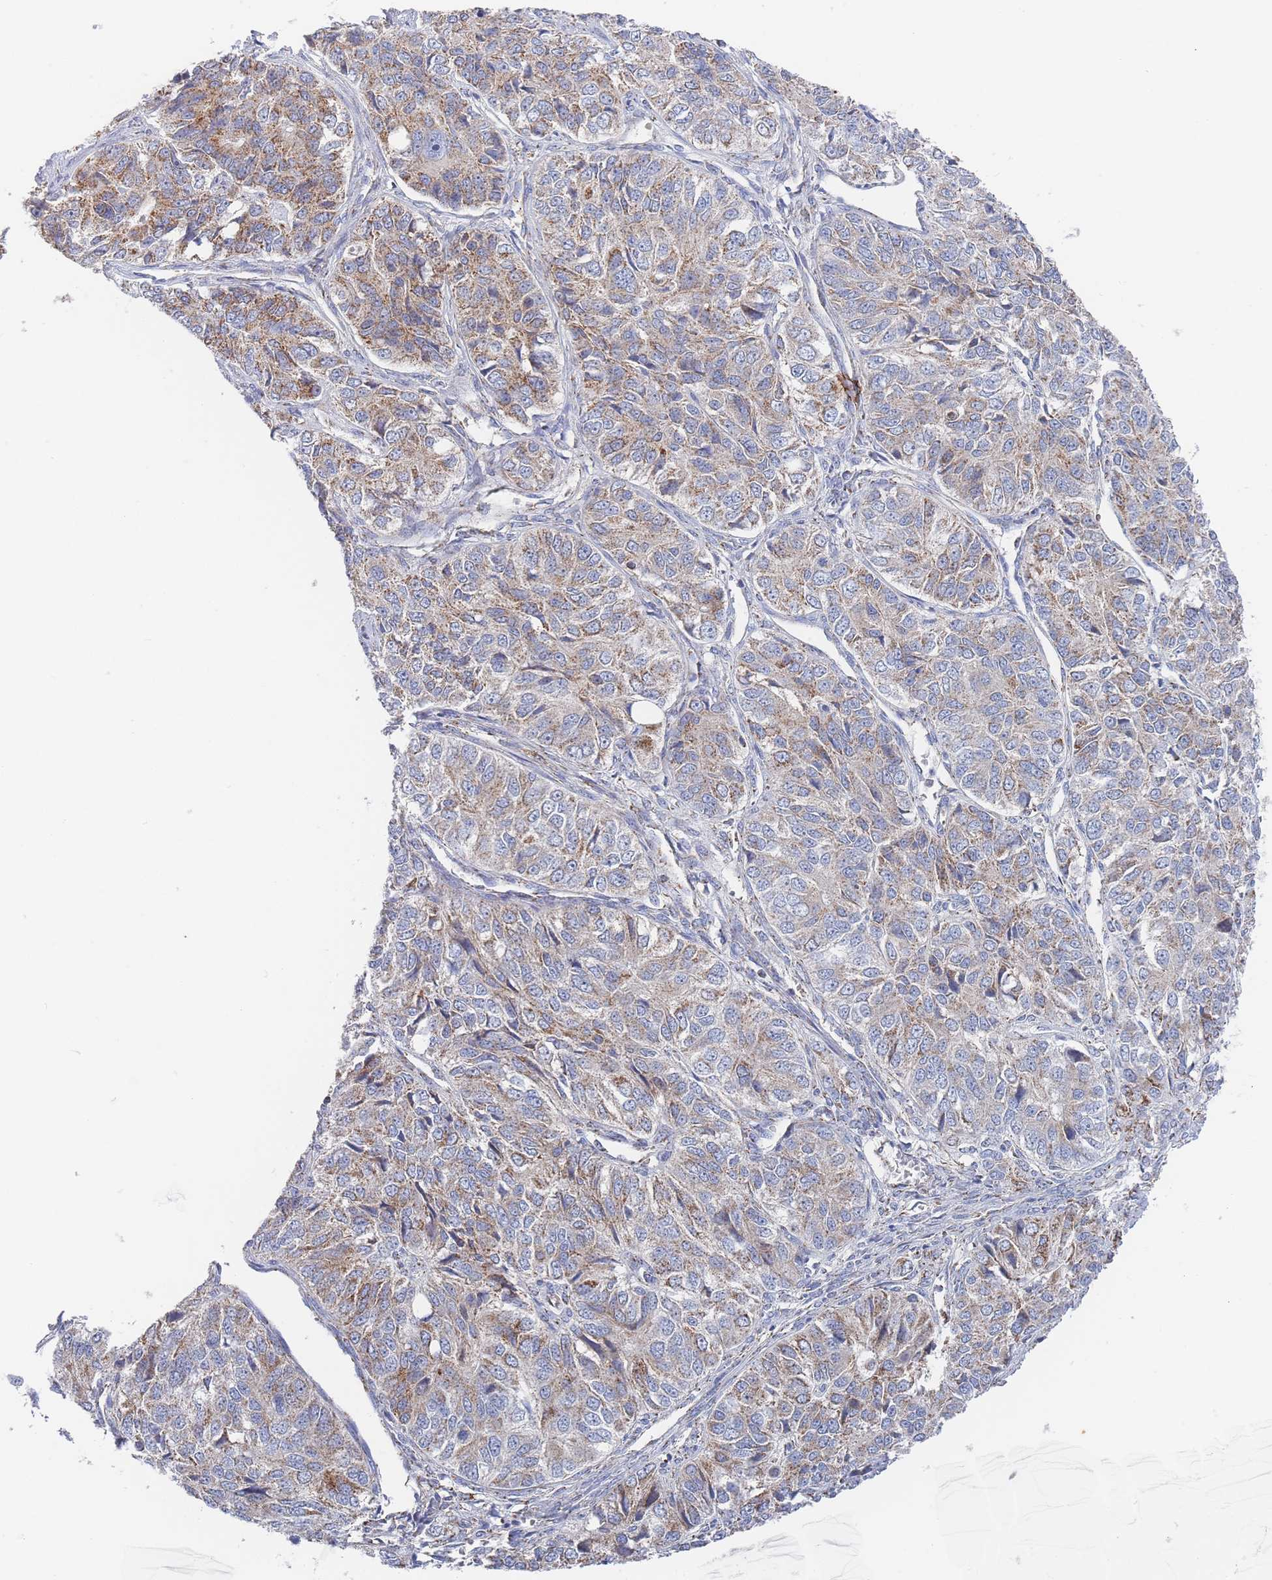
{"staining": {"intensity": "moderate", "quantity": "25%-75%", "location": "cytoplasmic/membranous"}, "tissue": "ovarian cancer", "cell_type": "Tumor cells", "image_type": "cancer", "snomed": [{"axis": "morphology", "description": "Carcinoma, endometroid"}, {"axis": "topography", "description": "Ovary"}], "caption": "Immunohistochemical staining of endometroid carcinoma (ovarian) displays medium levels of moderate cytoplasmic/membranous positivity in approximately 25%-75% of tumor cells. Using DAB (3,3'-diaminobenzidine) (brown) and hematoxylin (blue) stains, captured at high magnification using brightfield microscopy.", "gene": "IKZF4", "patient": {"sex": "female", "age": 51}}